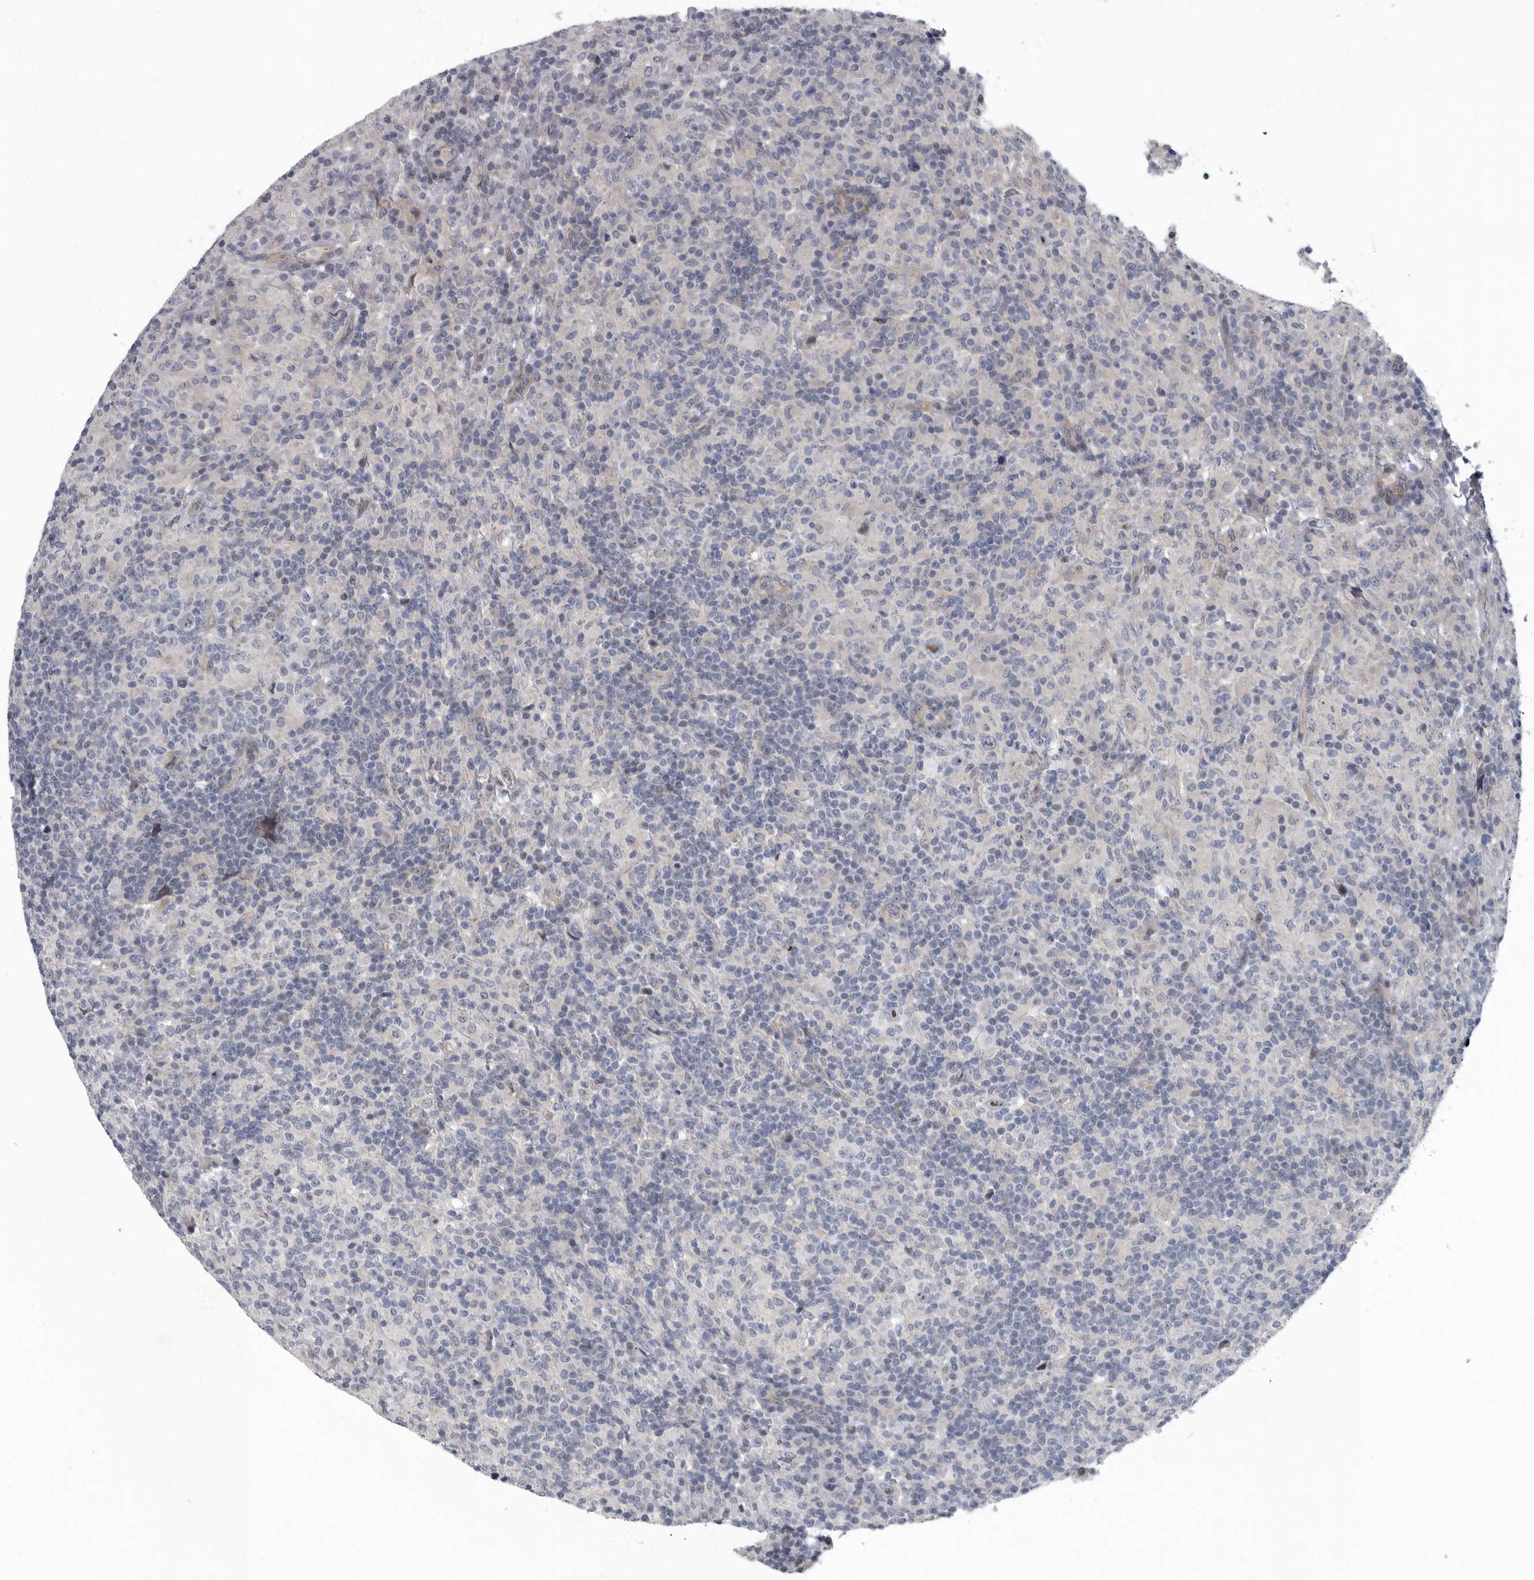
{"staining": {"intensity": "negative", "quantity": "none", "location": "none"}, "tissue": "lymphoma", "cell_type": "Tumor cells", "image_type": "cancer", "snomed": [{"axis": "morphology", "description": "Hodgkin's disease, NOS"}, {"axis": "topography", "description": "Lymph node"}], "caption": "Tumor cells show no significant expression in Hodgkin's disease.", "gene": "PDCD11", "patient": {"sex": "male", "age": 70}}